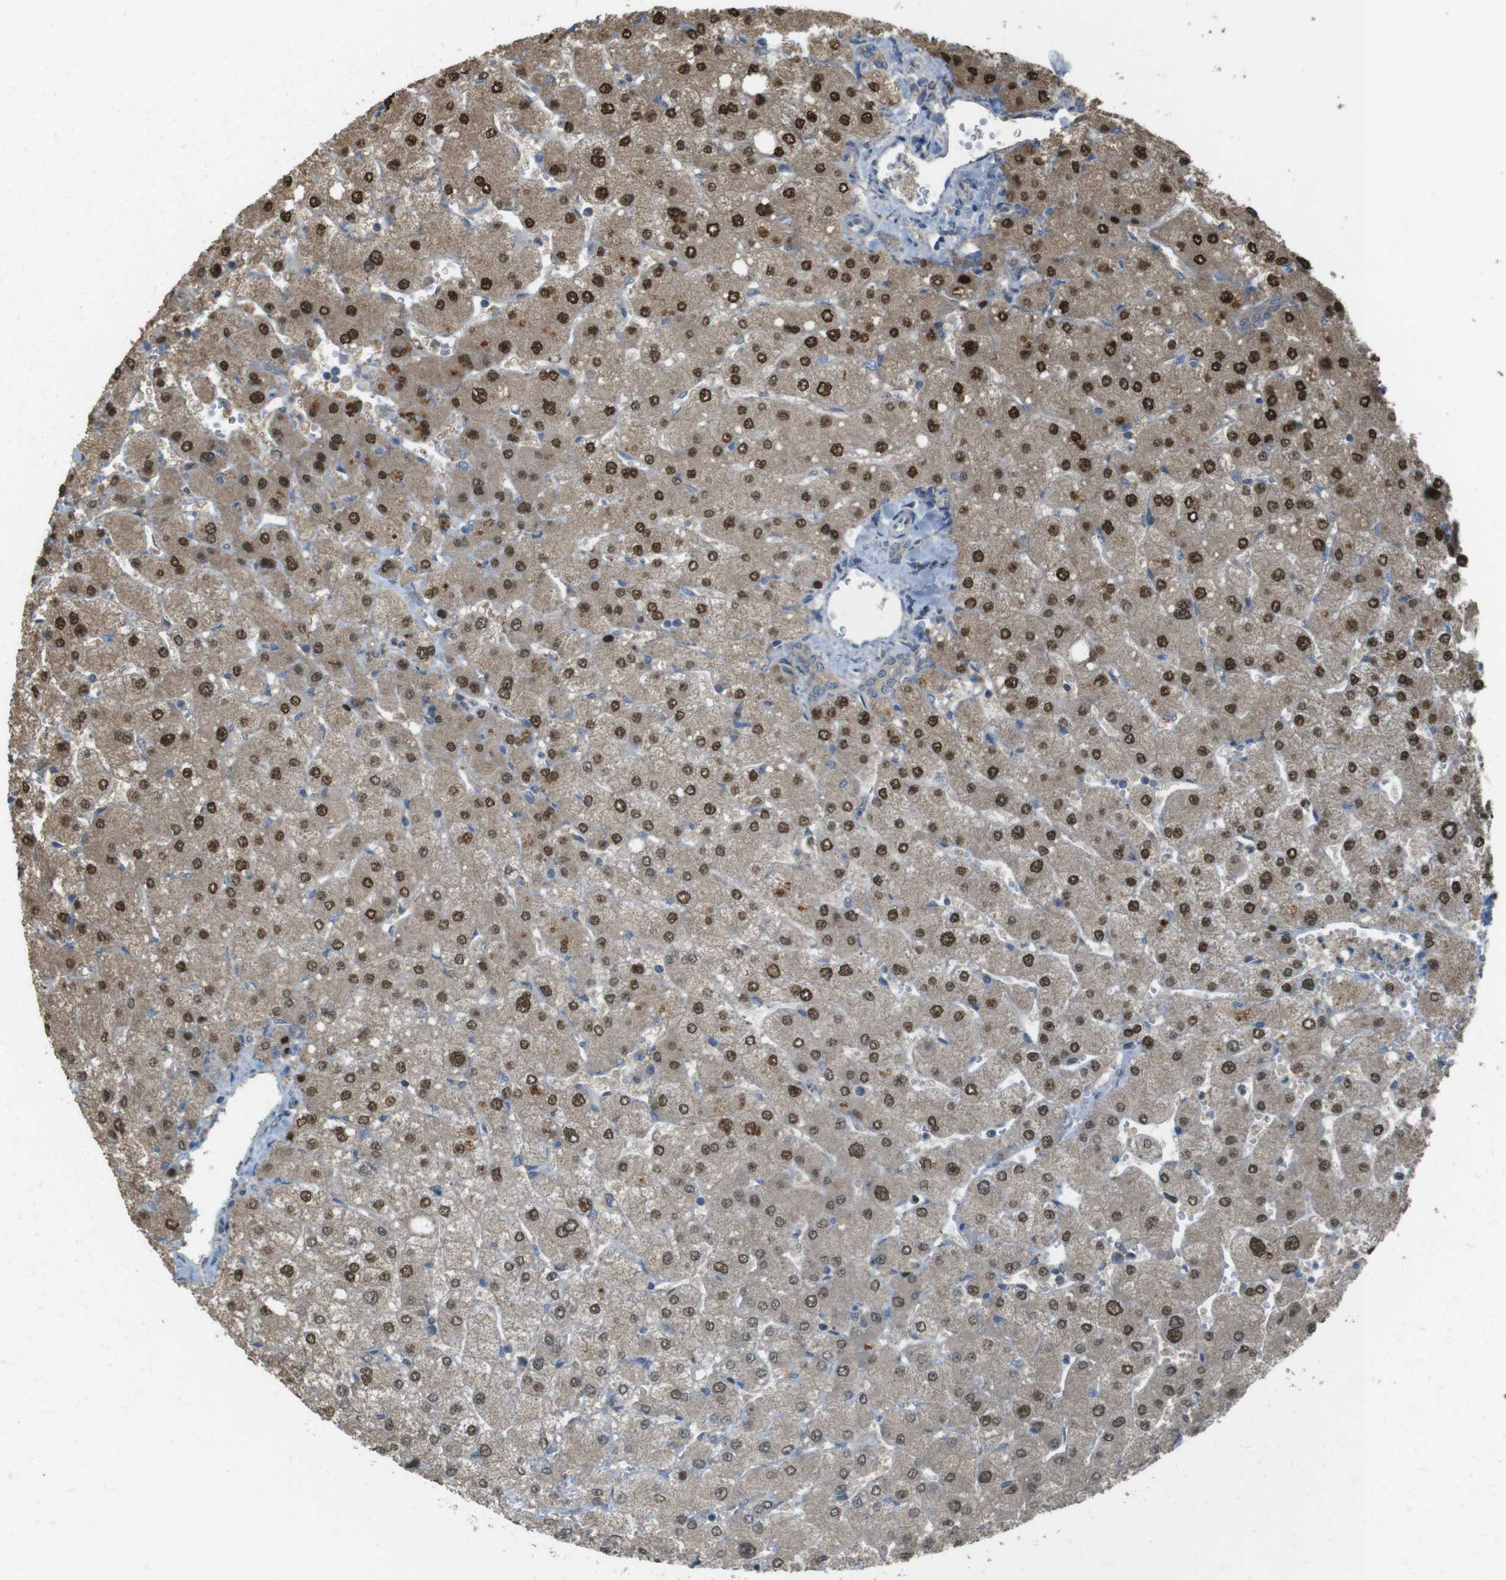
{"staining": {"intensity": "weak", "quantity": ">75%", "location": "cytoplasmic/membranous"}, "tissue": "liver", "cell_type": "Cholangiocytes", "image_type": "normal", "snomed": [{"axis": "morphology", "description": "Normal tissue, NOS"}, {"axis": "topography", "description": "Liver"}], "caption": "Liver stained with immunohistochemistry exhibits weak cytoplasmic/membranous staining in approximately >75% of cholangiocytes. (IHC, brightfield microscopy, high magnification).", "gene": "ZDHHC20", "patient": {"sex": "male", "age": 55}}